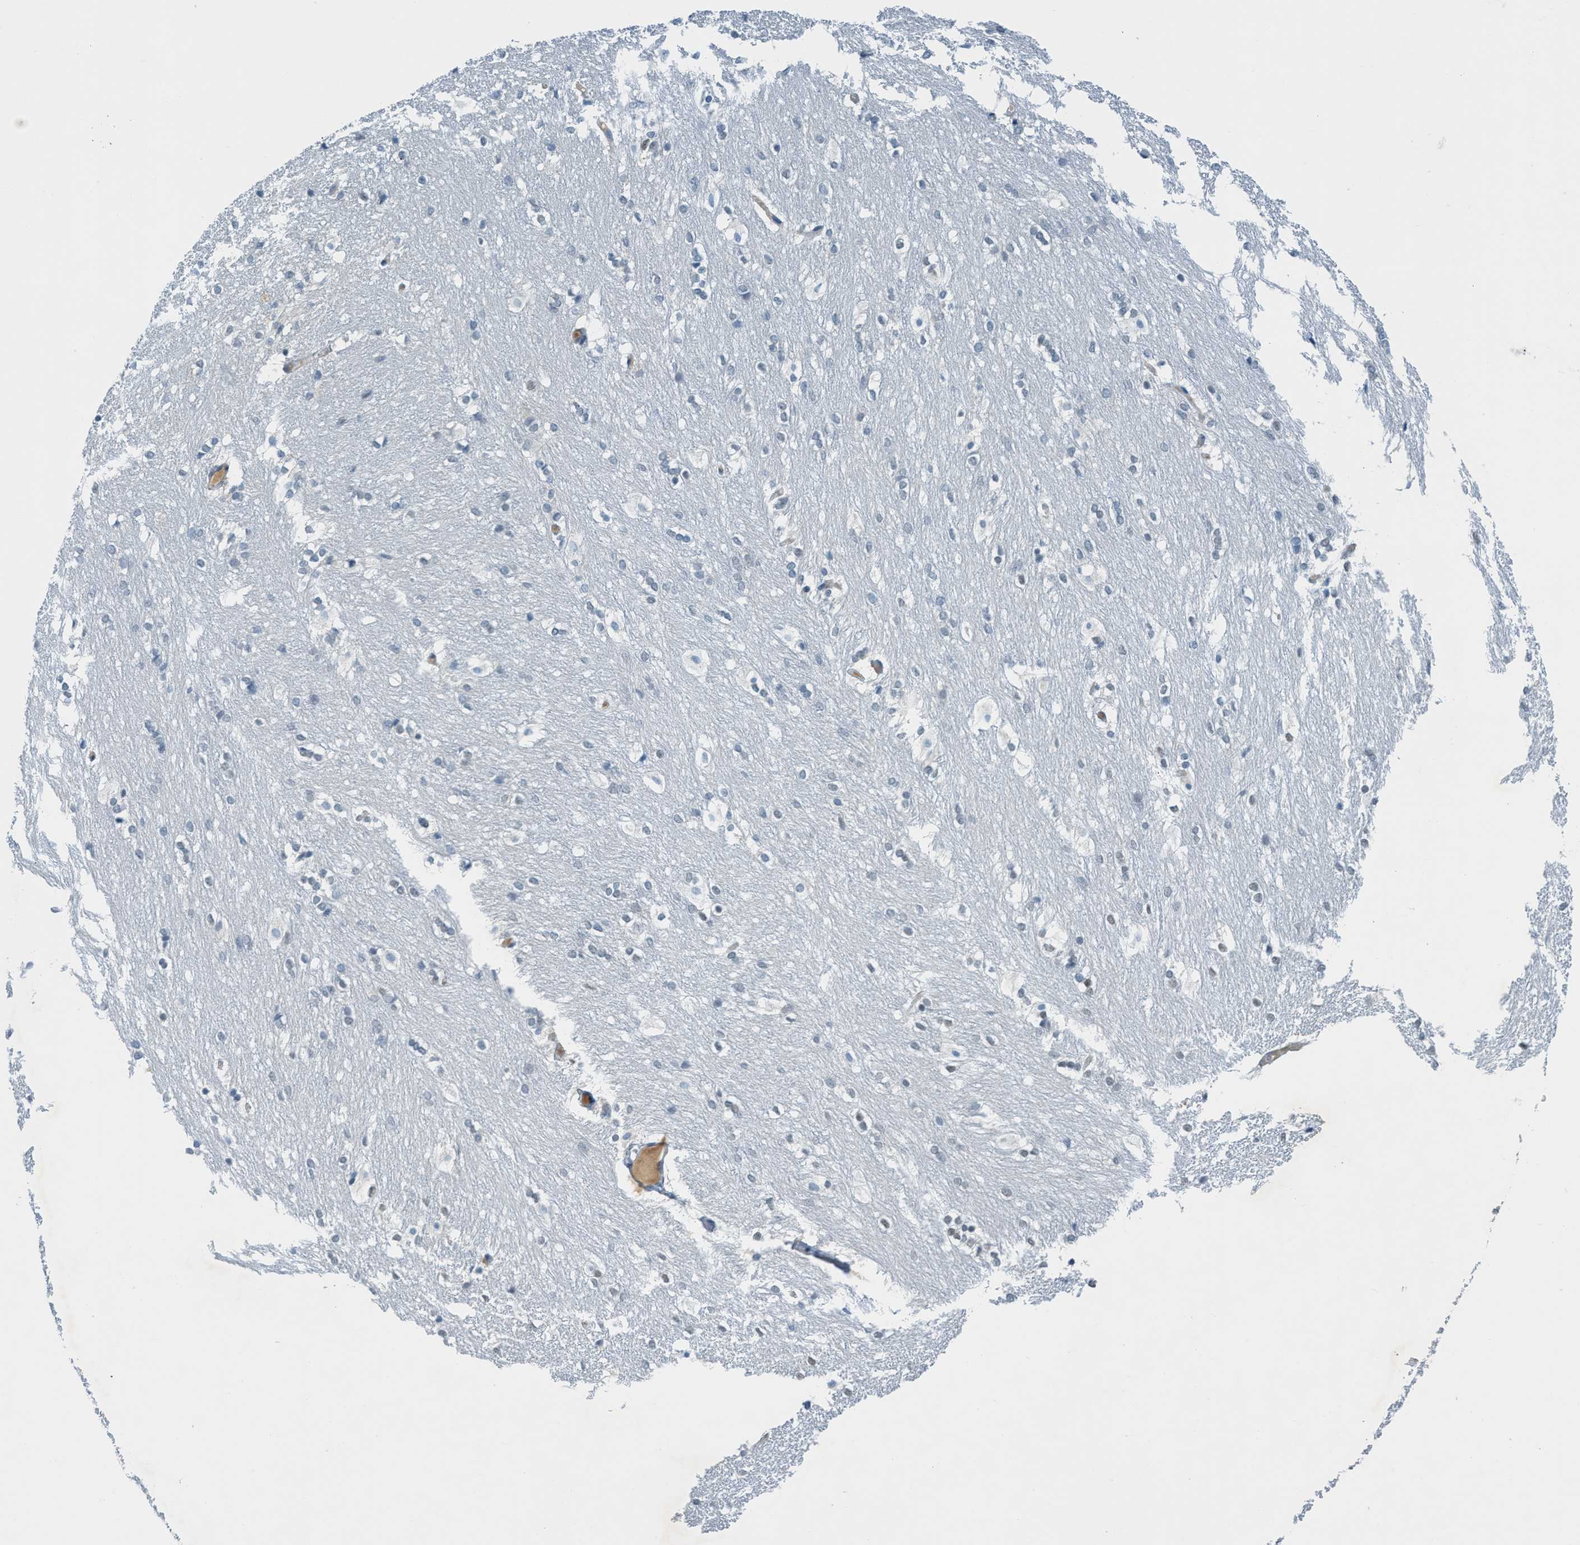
{"staining": {"intensity": "negative", "quantity": "none", "location": "none"}, "tissue": "caudate", "cell_type": "Glial cells", "image_type": "normal", "snomed": [{"axis": "morphology", "description": "Normal tissue, NOS"}, {"axis": "topography", "description": "Lateral ventricle wall"}], "caption": "IHC of benign human caudate demonstrates no positivity in glial cells.", "gene": "SH3D19", "patient": {"sex": "female", "age": 19}}